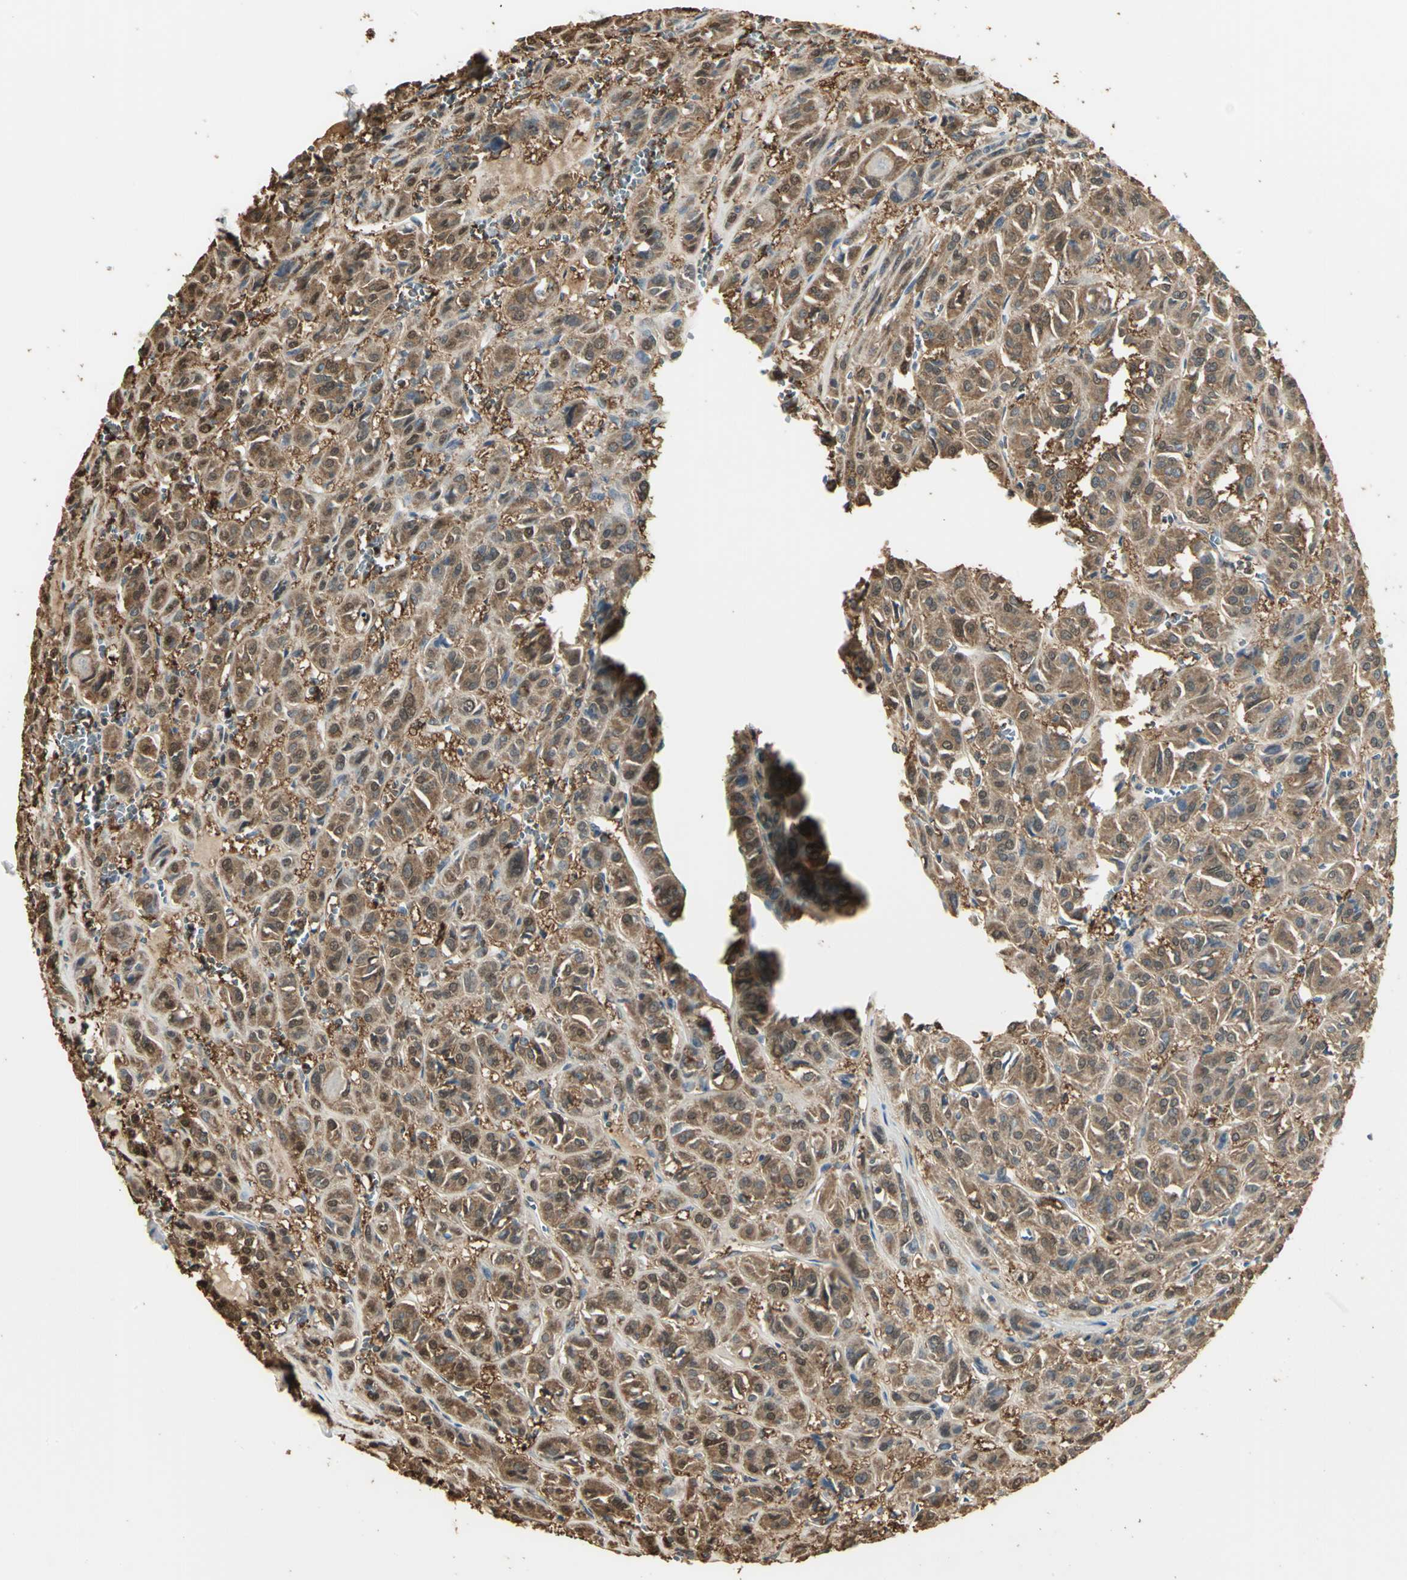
{"staining": {"intensity": "moderate", "quantity": ">75%", "location": "cytoplasmic/membranous,nuclear"}, "tissue": "thyroid cancer", "cell_type": "Tumor cells", "image_type": "cancer", "snomed": [{"axis": "morphology", "description": "Follicular adenoma carcinoma, NOS"}, {"axis": "topography", "description": "Thyroid gland"}], "caption": "DAB immunohistochemical staining of thyroid cancer displays moderate cytoplasmic/membranous and nuclear protein expression in about >75% of tumor cells.", "gene": "PARK7", "patient": {"sex": "female", "age": 71}}